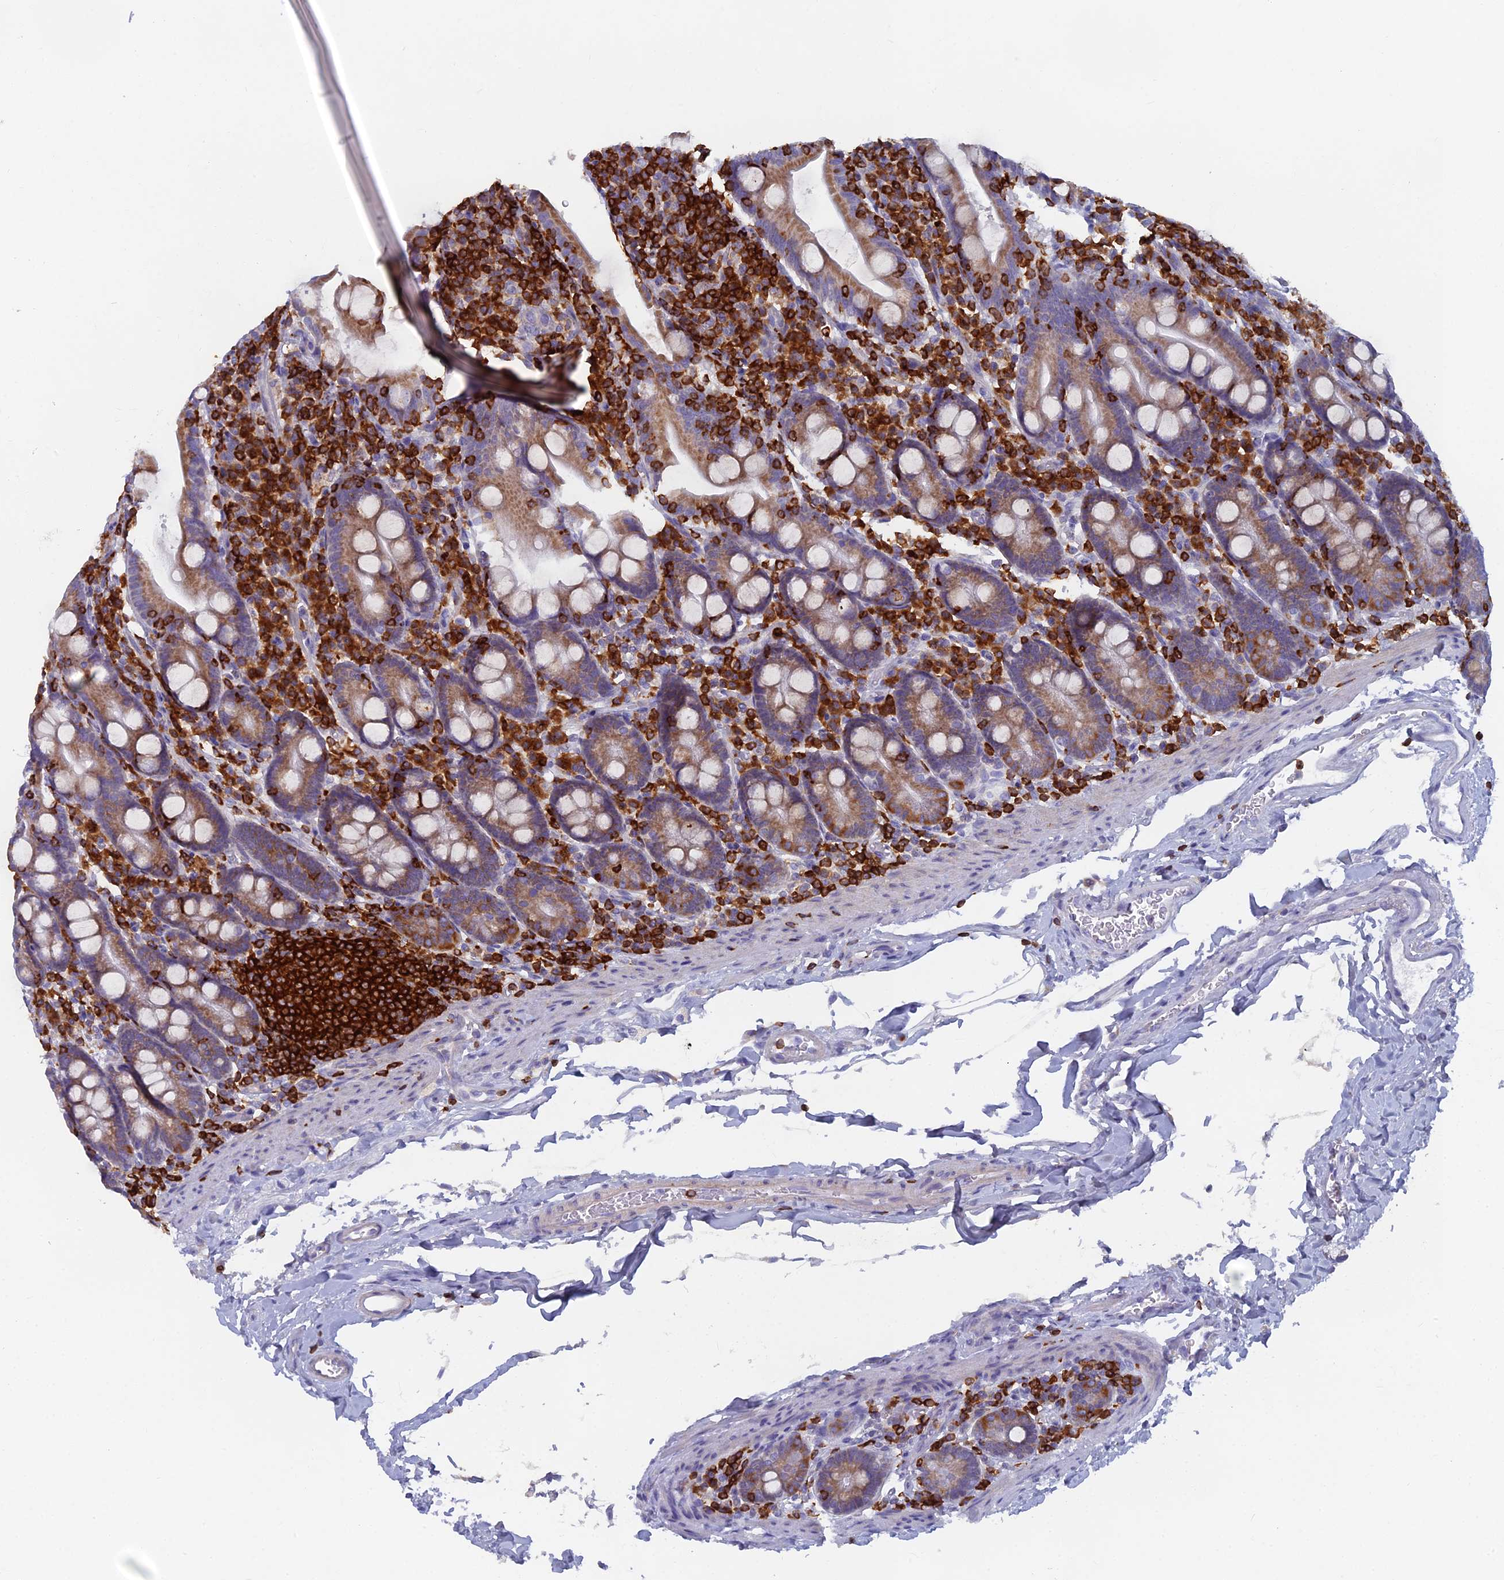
{"staining": {"intensity": "moderate", "quantity": ">75%", "location": "cytoplasmic/membranous"}, "tissue": "duodenum", "cell_type": "Glandular cells", "image_type": "normal", "snomed": [{"axis": "morphology", "description": "Normal tissue, NOS"}, {"axis": "topography", "description": "Duodenum"}], "caption": "This photomicrograph shows IHC staining of unremarkable duodenum, with medium moderate cytoplasmic/membranous expression in approximately >75% of glandular cells.", "gene": "ABI3BP", "patient": {"sex": "male", "age": 35}}